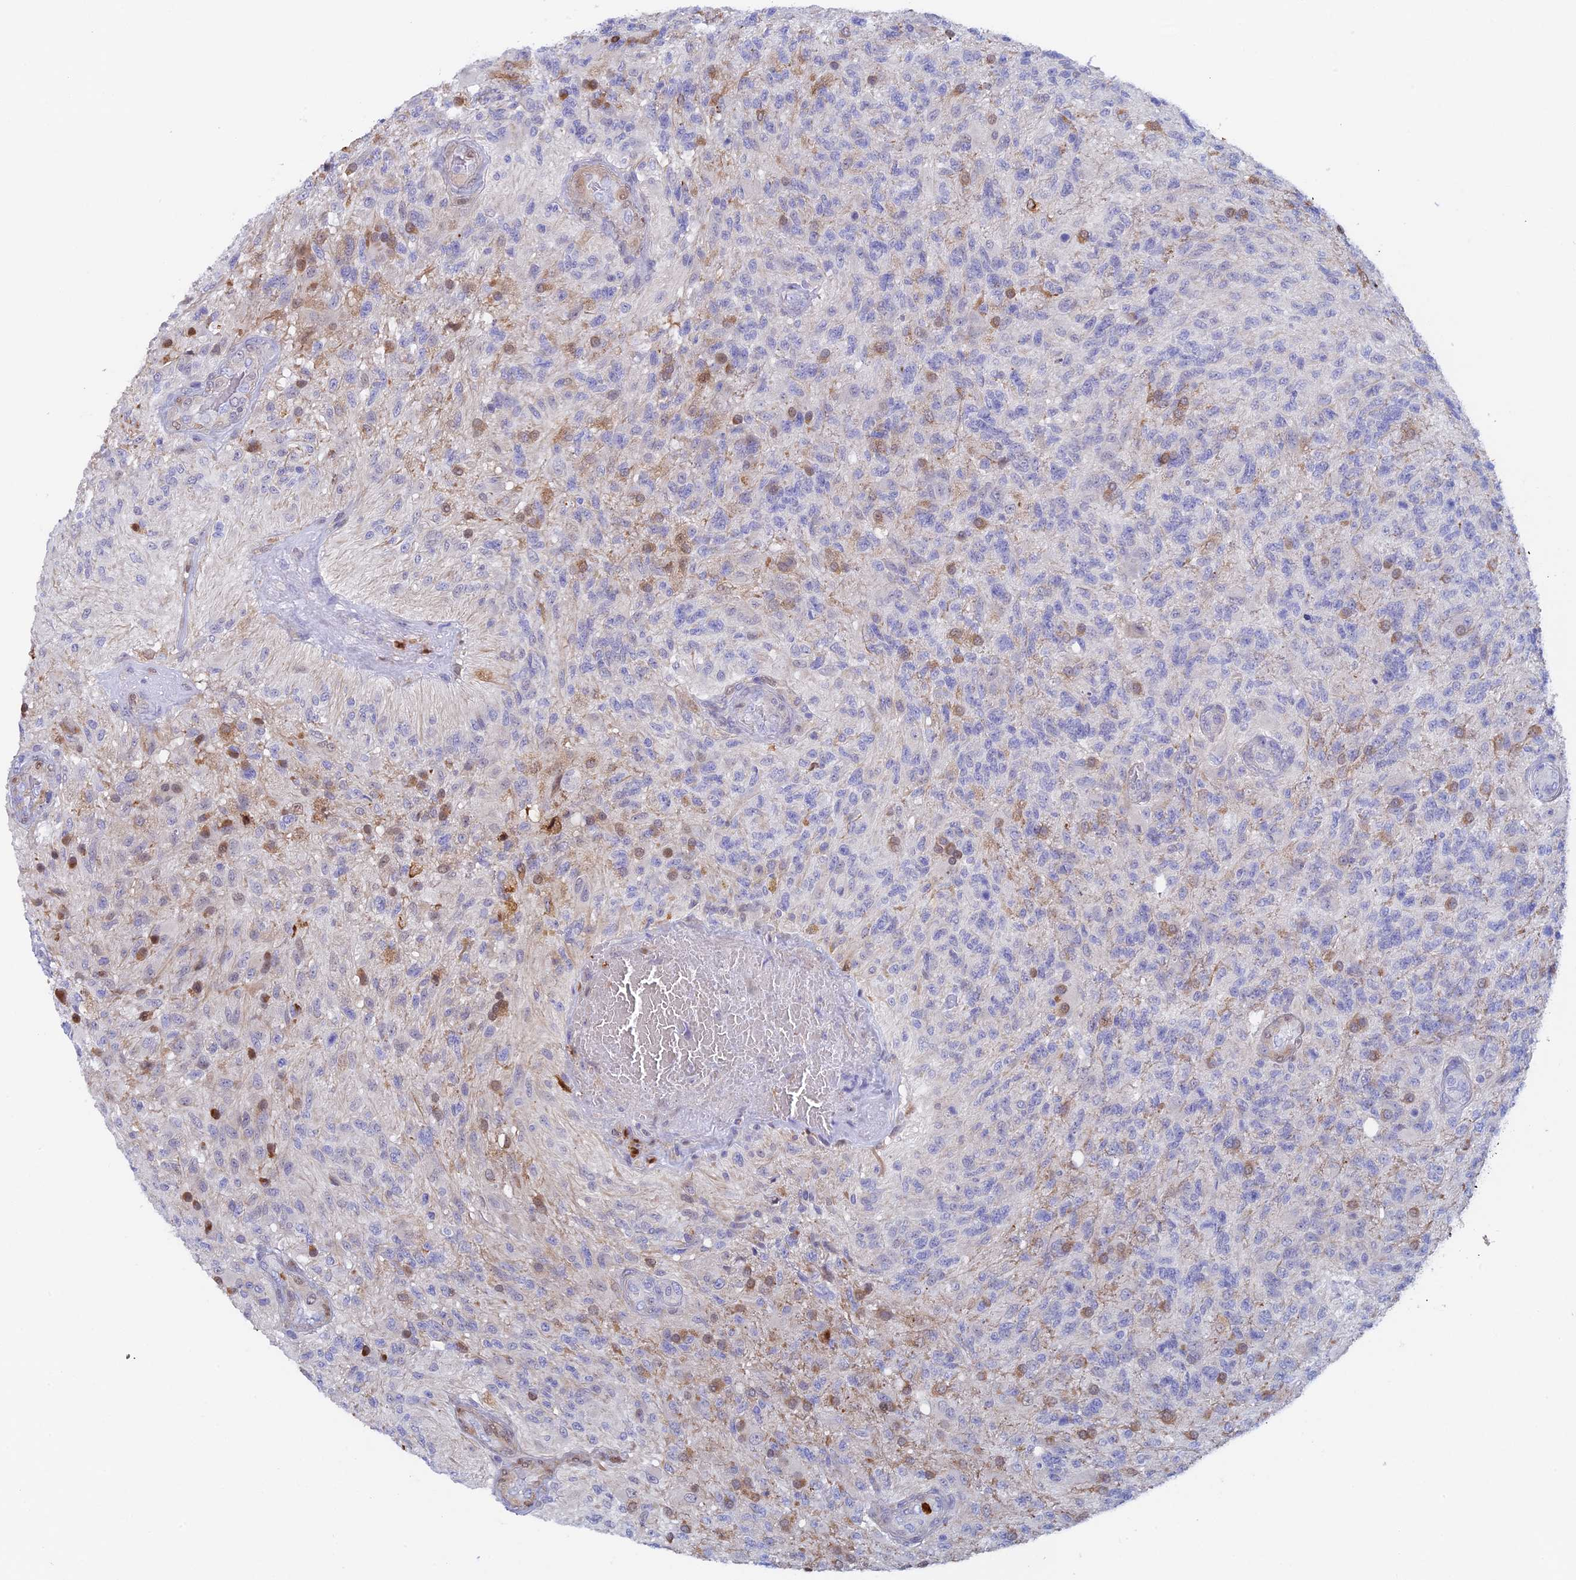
{"staining": {"intensity": "weak", "quantity": "<25%", "location": "cytoplasmic/membranous,nuclear"}, "tissue": "glioma", "cell_type": "Tumor cells", "image_type": "cancer", "snomed": [{"axis": "morphology", "description": "Glioma, malignant, High grade"}, {"axis": "topography", "description": "Brain"}], "caption": "DAB immunohistochemical staining of high-grade glioma (malignant) exhibits no significant expression in tumor cells.", "gene": "SLC26A1", "patient": {"sex": "male", "age": 56}}